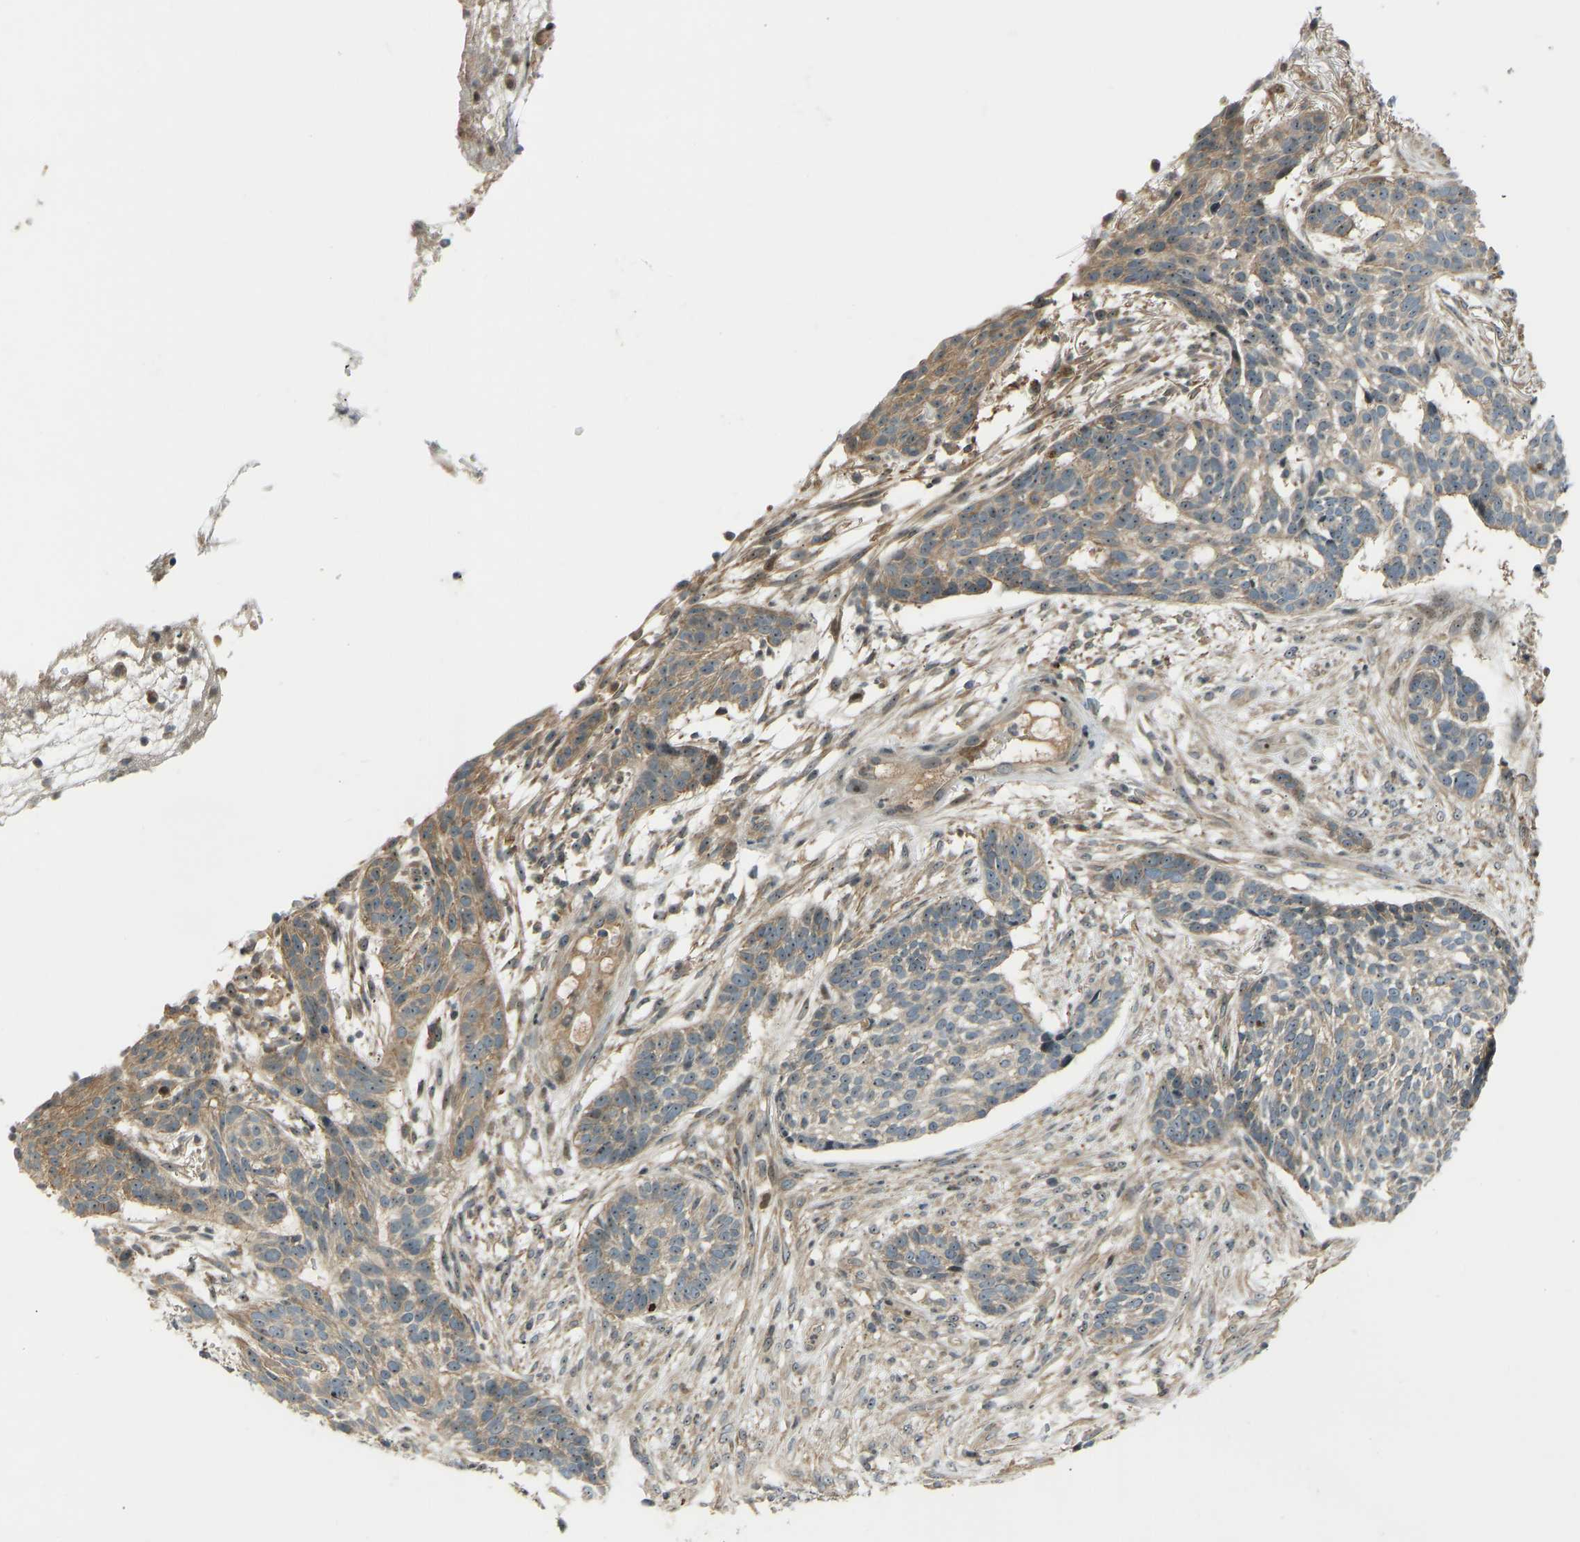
{"staining": {"intensity": "moderate", "quantity": "25%-75%", "location": "cytoplasmic/membranous"}, "tissue": "skin cancer", "cell_type": "Tumor cells", "image_type": "cancer", "snomed": [{"axis": "morphology", "description": "Basal cell carcinoma"}, {"axis": "topography", "description": "Skin"}], "caption": "Protein staining exhibits moderate cytoplasmic/membranous expression in approximately 25%-75% of tumor cells in basal cell carcinoma (skin).", "gene": "SVOPL", "patient": {"sex": "male", "age": 85}}